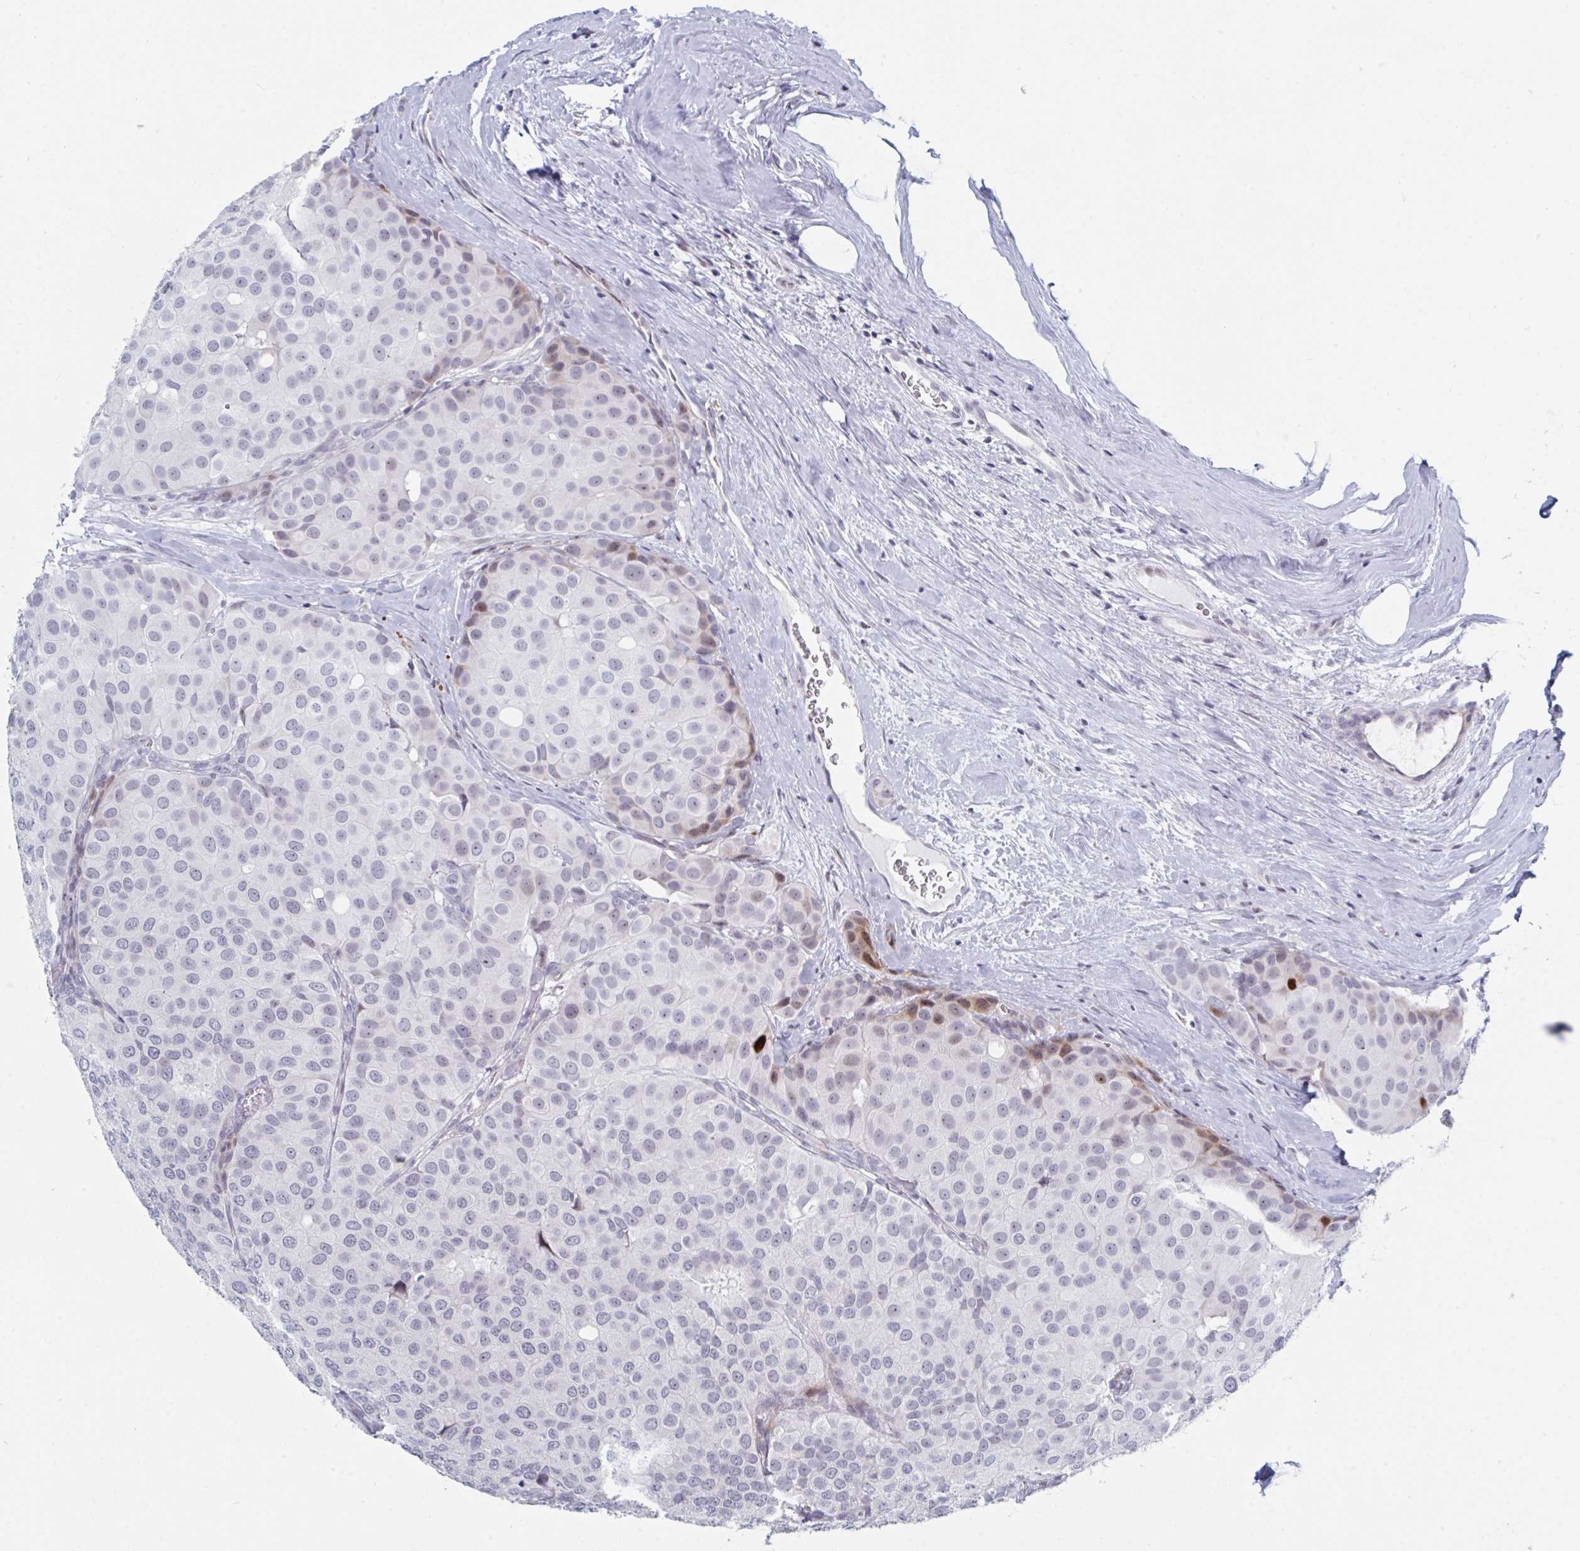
{"staining": {"intensity": "moderate", "quantity": "<25%", "location": "nuclear"}, "tissue": "breast cancer", "cell_type": "Tumor cells", "image_type": "cancer", "snomed": [{"axis": "morphology", "description": "Duct carcinoma"}, {"axis": "topography", "description": "Breast"}], "caption": "The image shows immunohistochemical staining of invasive ductal carcinoma (breast). There is moderate nuclear positivity is appreciated in approximately <25% of tumor cells.", "gene": "NR1H2", "patient": {"sex": "female", "age": 70}}